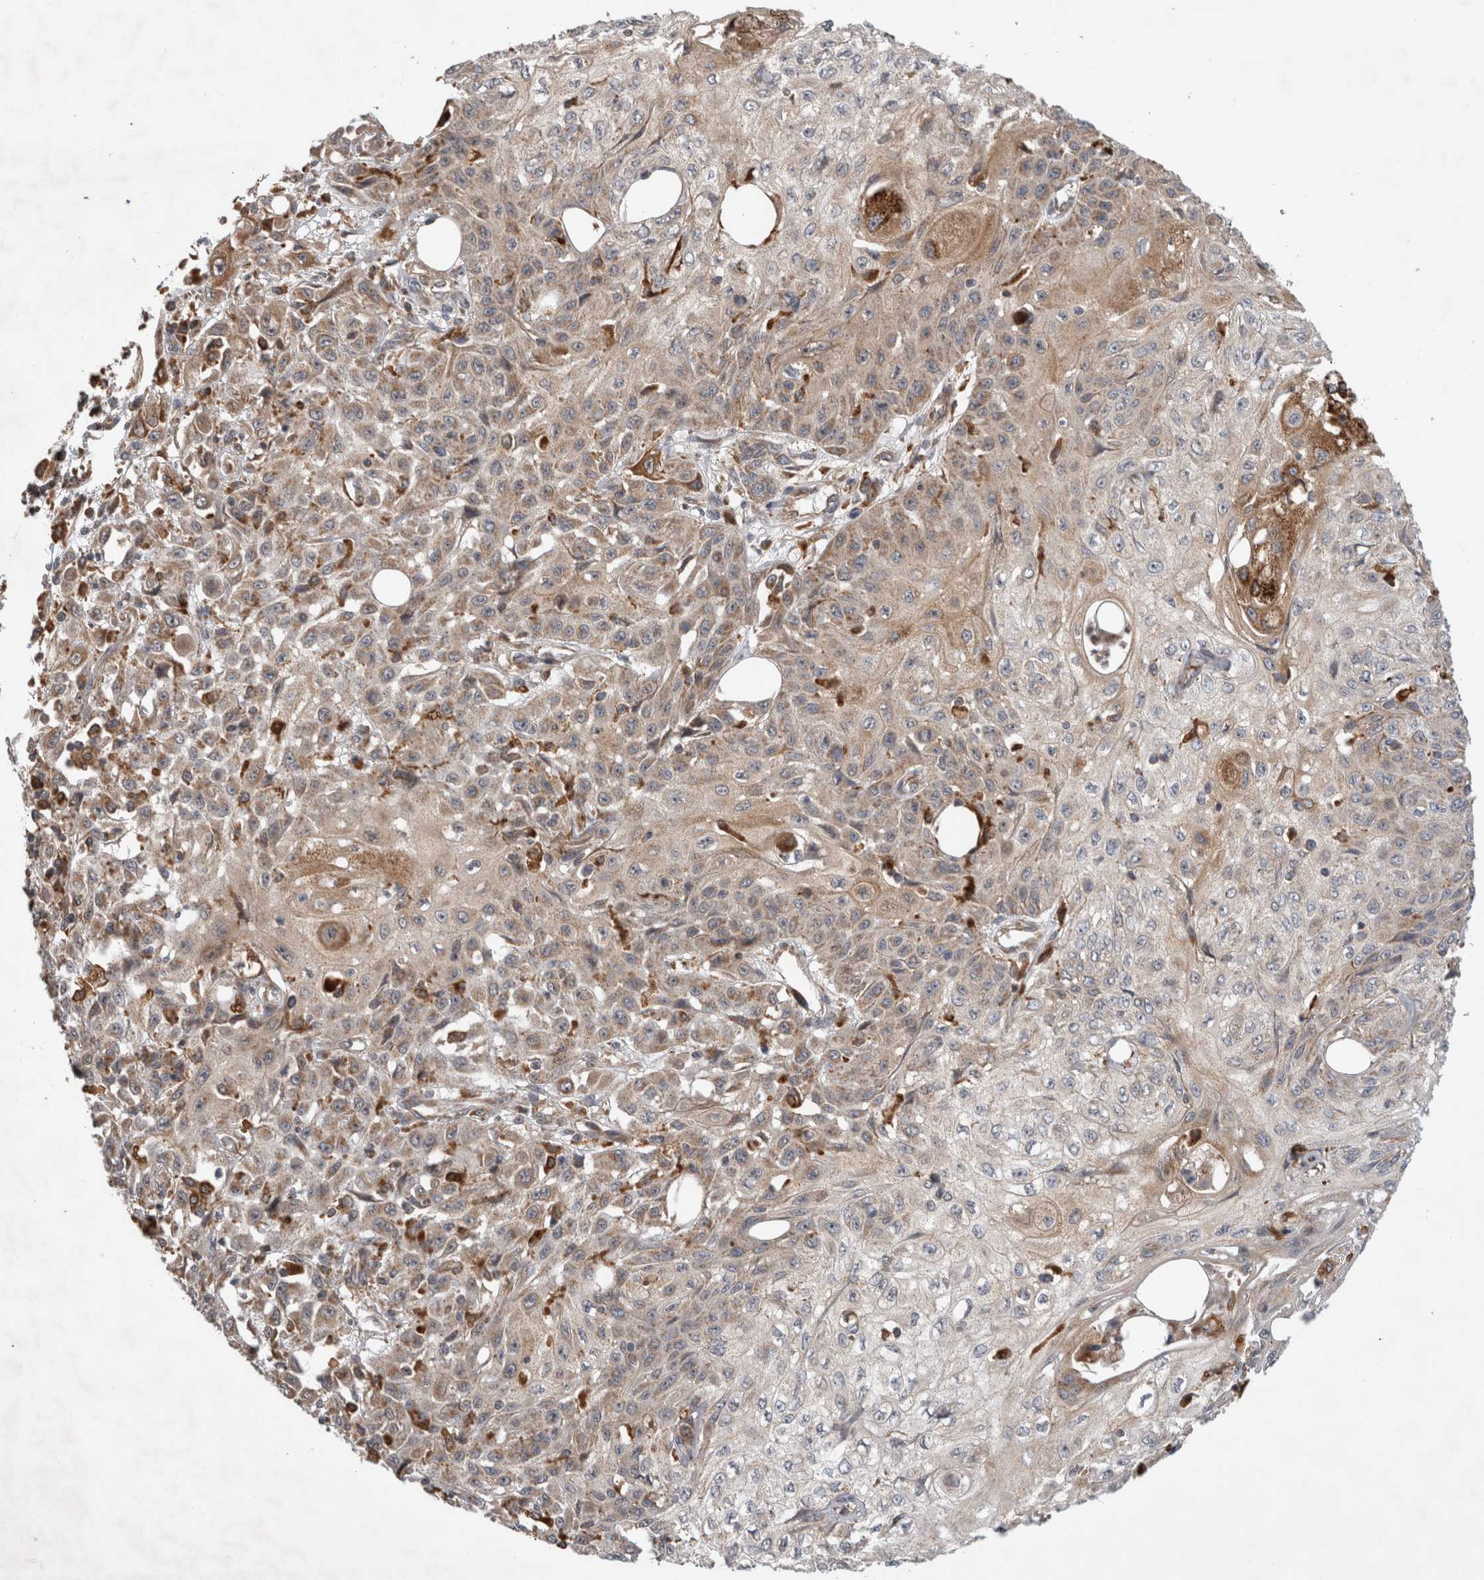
{"staining": {"intensity": "weak", "quantity": ">75%", "location": "cytoplasmic/membranous"}, "tissue": "skin cancer", "cell_type": "Tumor cells", "image_type": "cancer", "snomed": [{"axis": "morphology", "description": "Squamous cell carcinoma, NOS"}, {"axis": "morphology", "description": "Squamous cell carcinoma, metastatic, NOS"}, {"axis": "topography", "description": "Skin"}, {"axis": "topography", "description": "Lymph node"}], "caption": "A high-resolution image shows immunohistochemistry staining of metastatic squamous cell carcinoma (skin), which exhibits weak cytoplasmic/membranous positivity in approximately >75% of tumor cells.", "gene": "ADGRL3", "patient": {"sex": "male", "age": 75}}